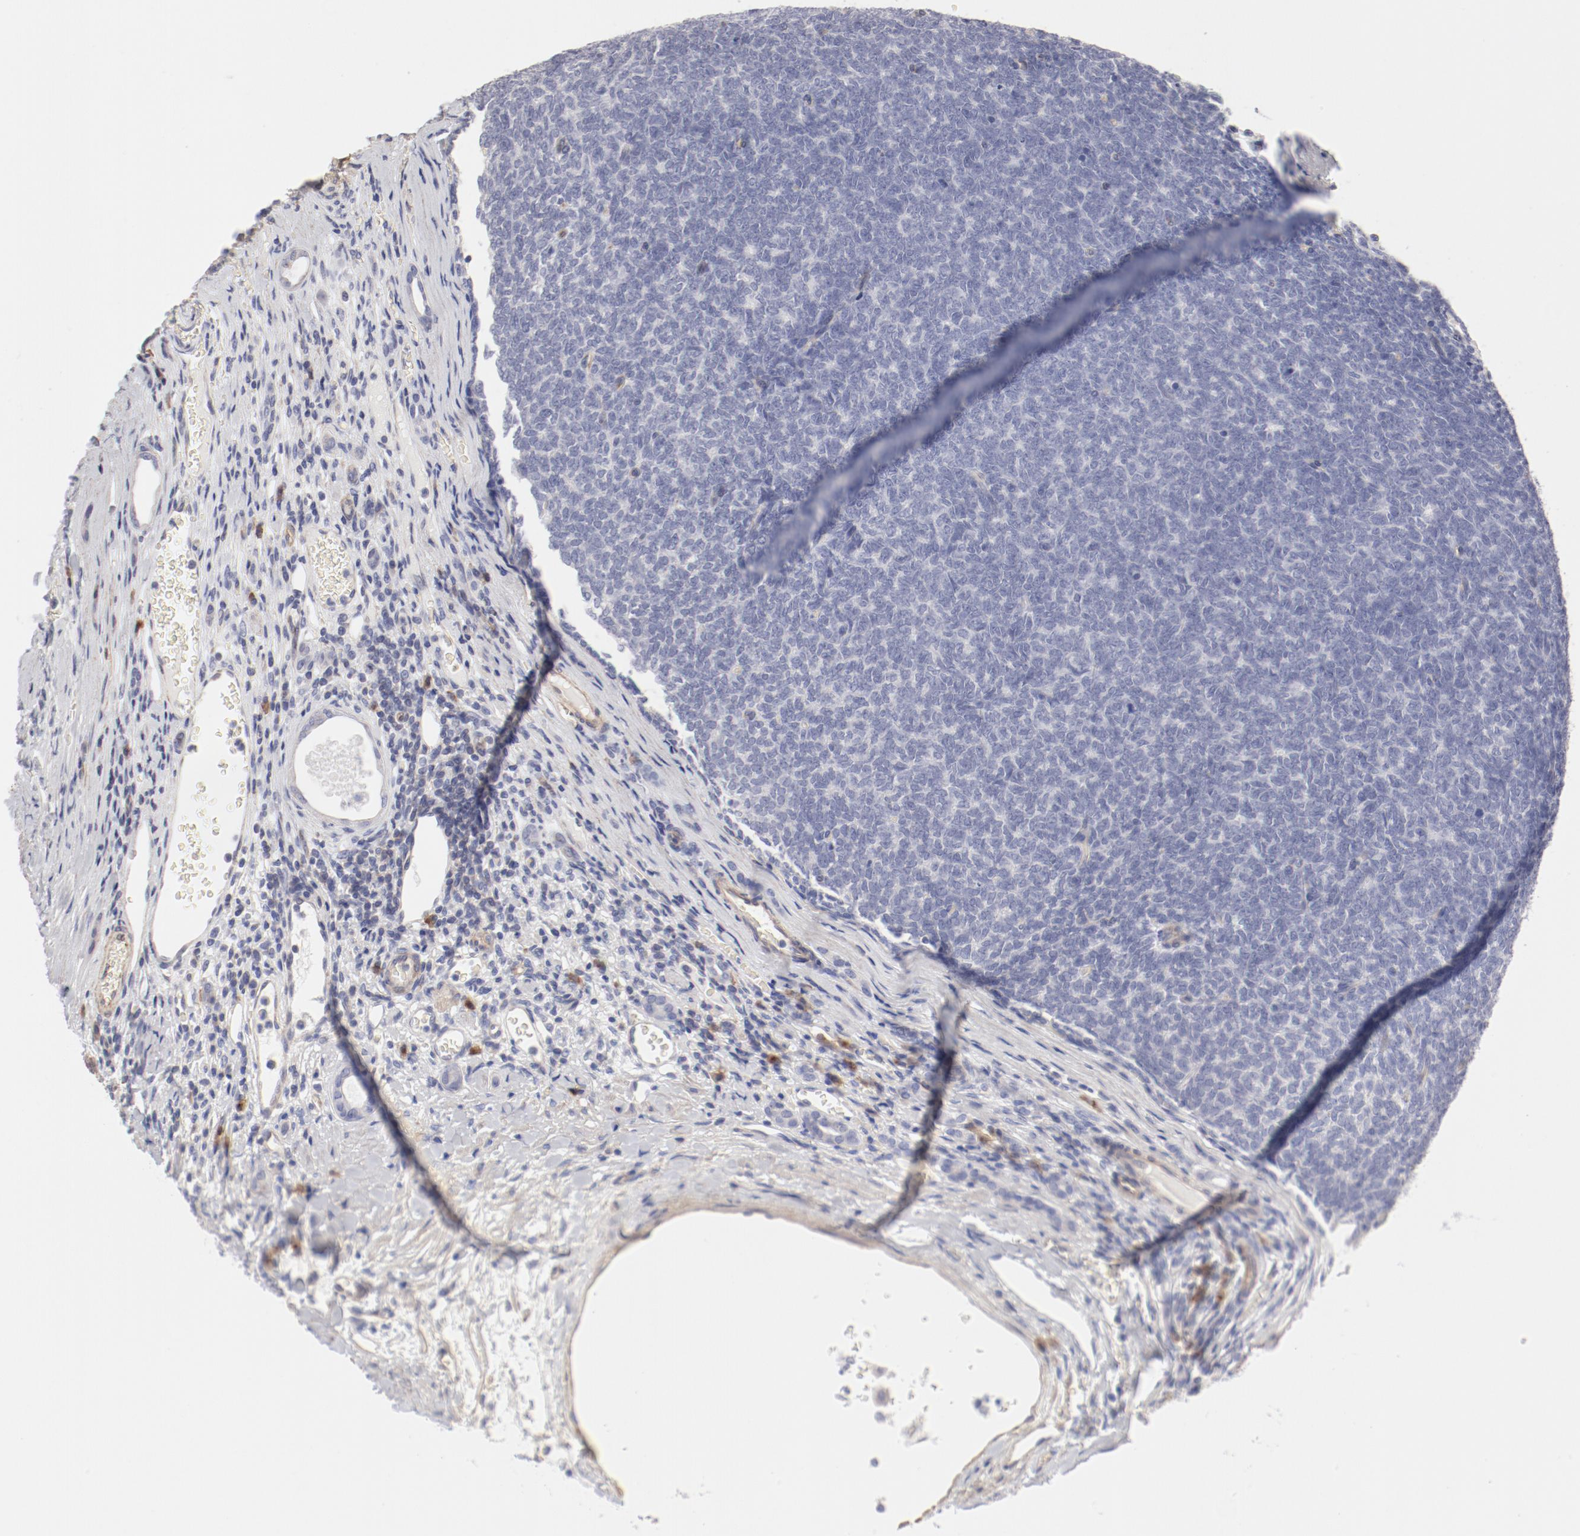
{"staining": {"intensity": "negative", "quantity": "none", "location": "none"}, "tissue": "renal cancer", "cell_type": "Tumor cells", "image_type": "cancer", "snomed": [{"axis": "morphology", "description": "Neoplasm, malignant, NOS"}, {"axis": "topography", "description": "Kidney"}], "caption": "This is a image of IHC staining of renal neoplasm (malignant), which shows no expression in tumor cells. (DAB immunohistochemistry with hematoxylin counter stain).", "gene": "LAX1", "patient": {"sex": "male", "age": 28}}